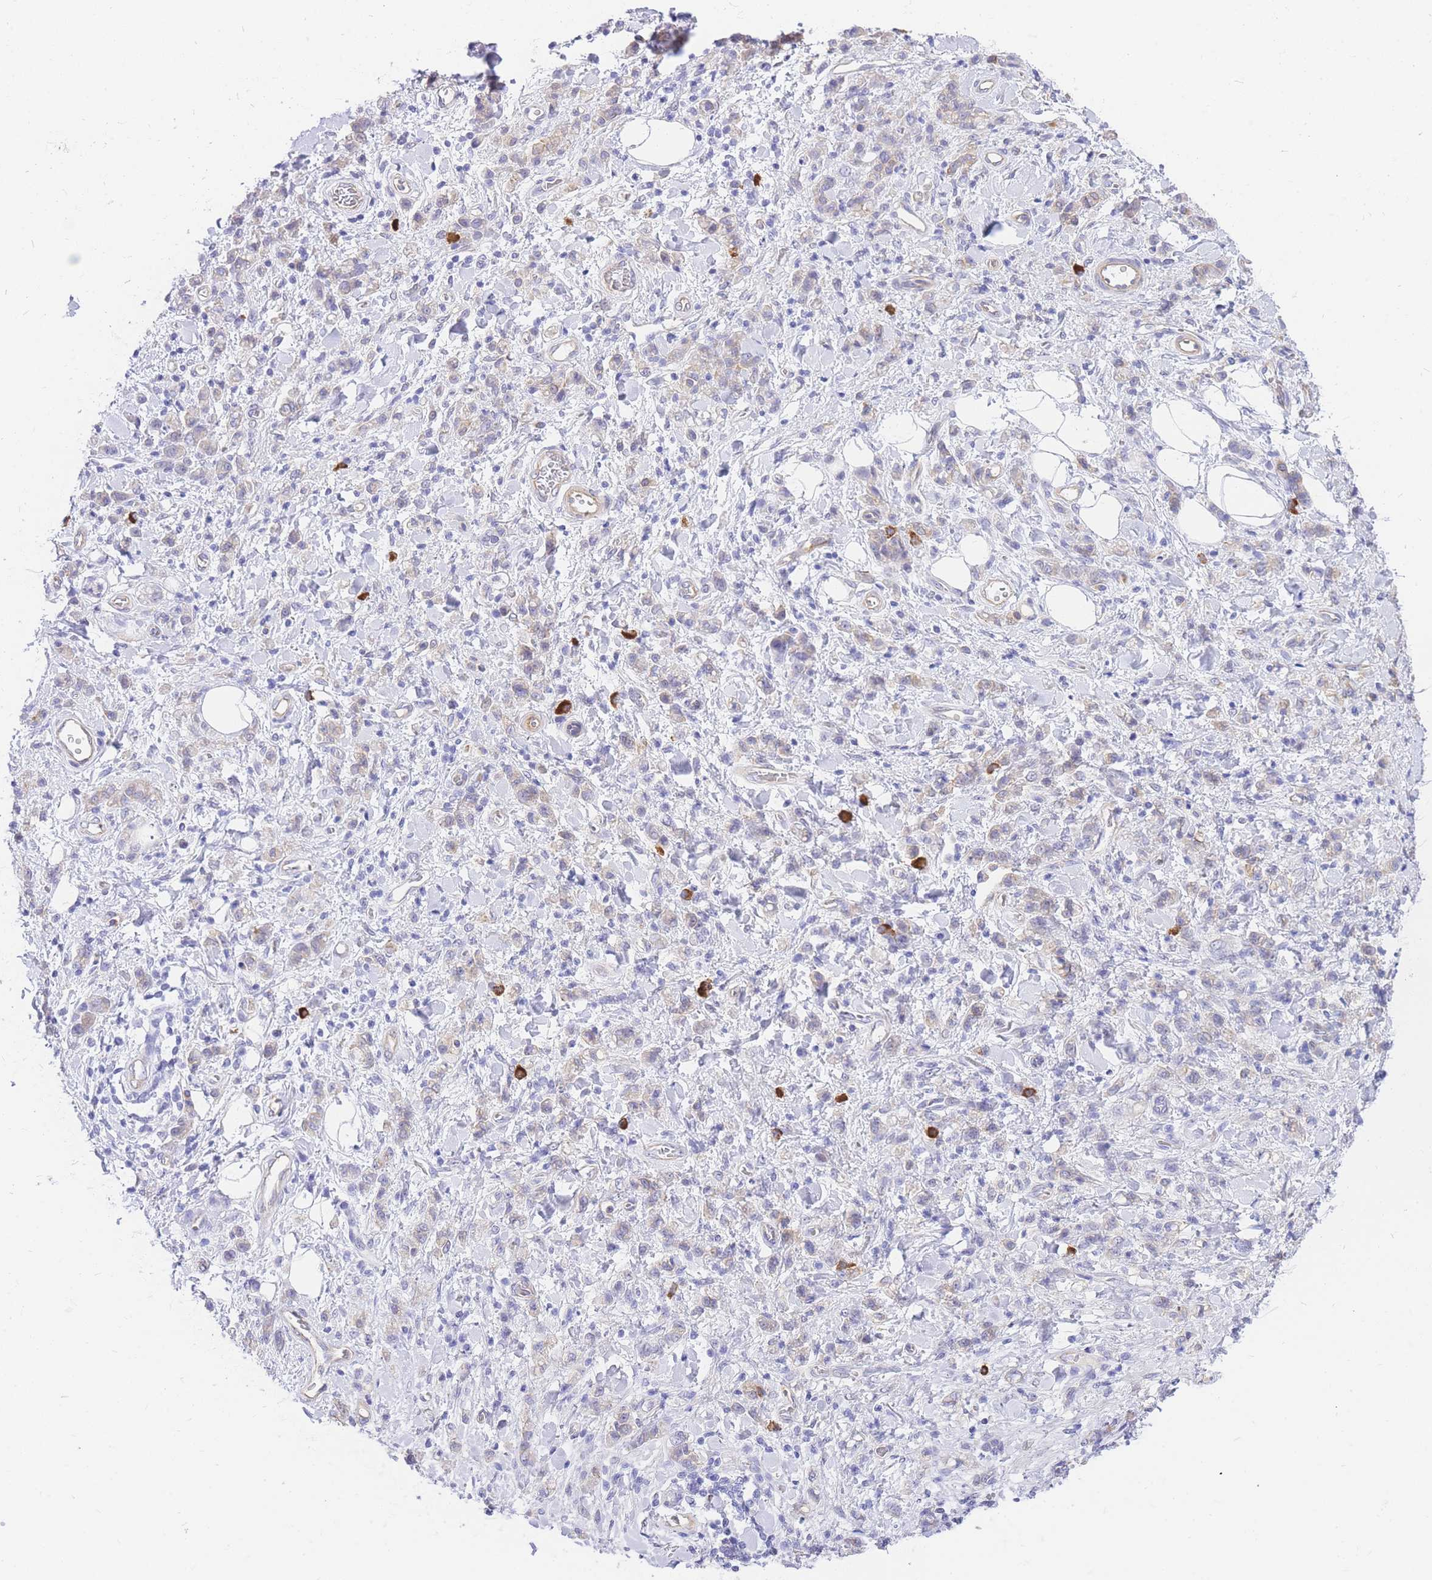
{"staining": {"intensity": "weak", "quantity": "<25%", "location": "cytoplasmic/membranous"}, "tissue": "stomach cancer", "cell_type": "Tumor cells", "image_type": "cancer", "snomed": [{"axis": "morphology", "description": "Adenocarcinoma, NOS"}, {"axis": "topography", "description": "Stomach"}], "caption": "Immunohistochemical staining of stomach adenocarcinoma exhibits no significant positivity in tumor cells.", "gene": "SRSF12", "patient": {"sex": "male", "age": 77}}